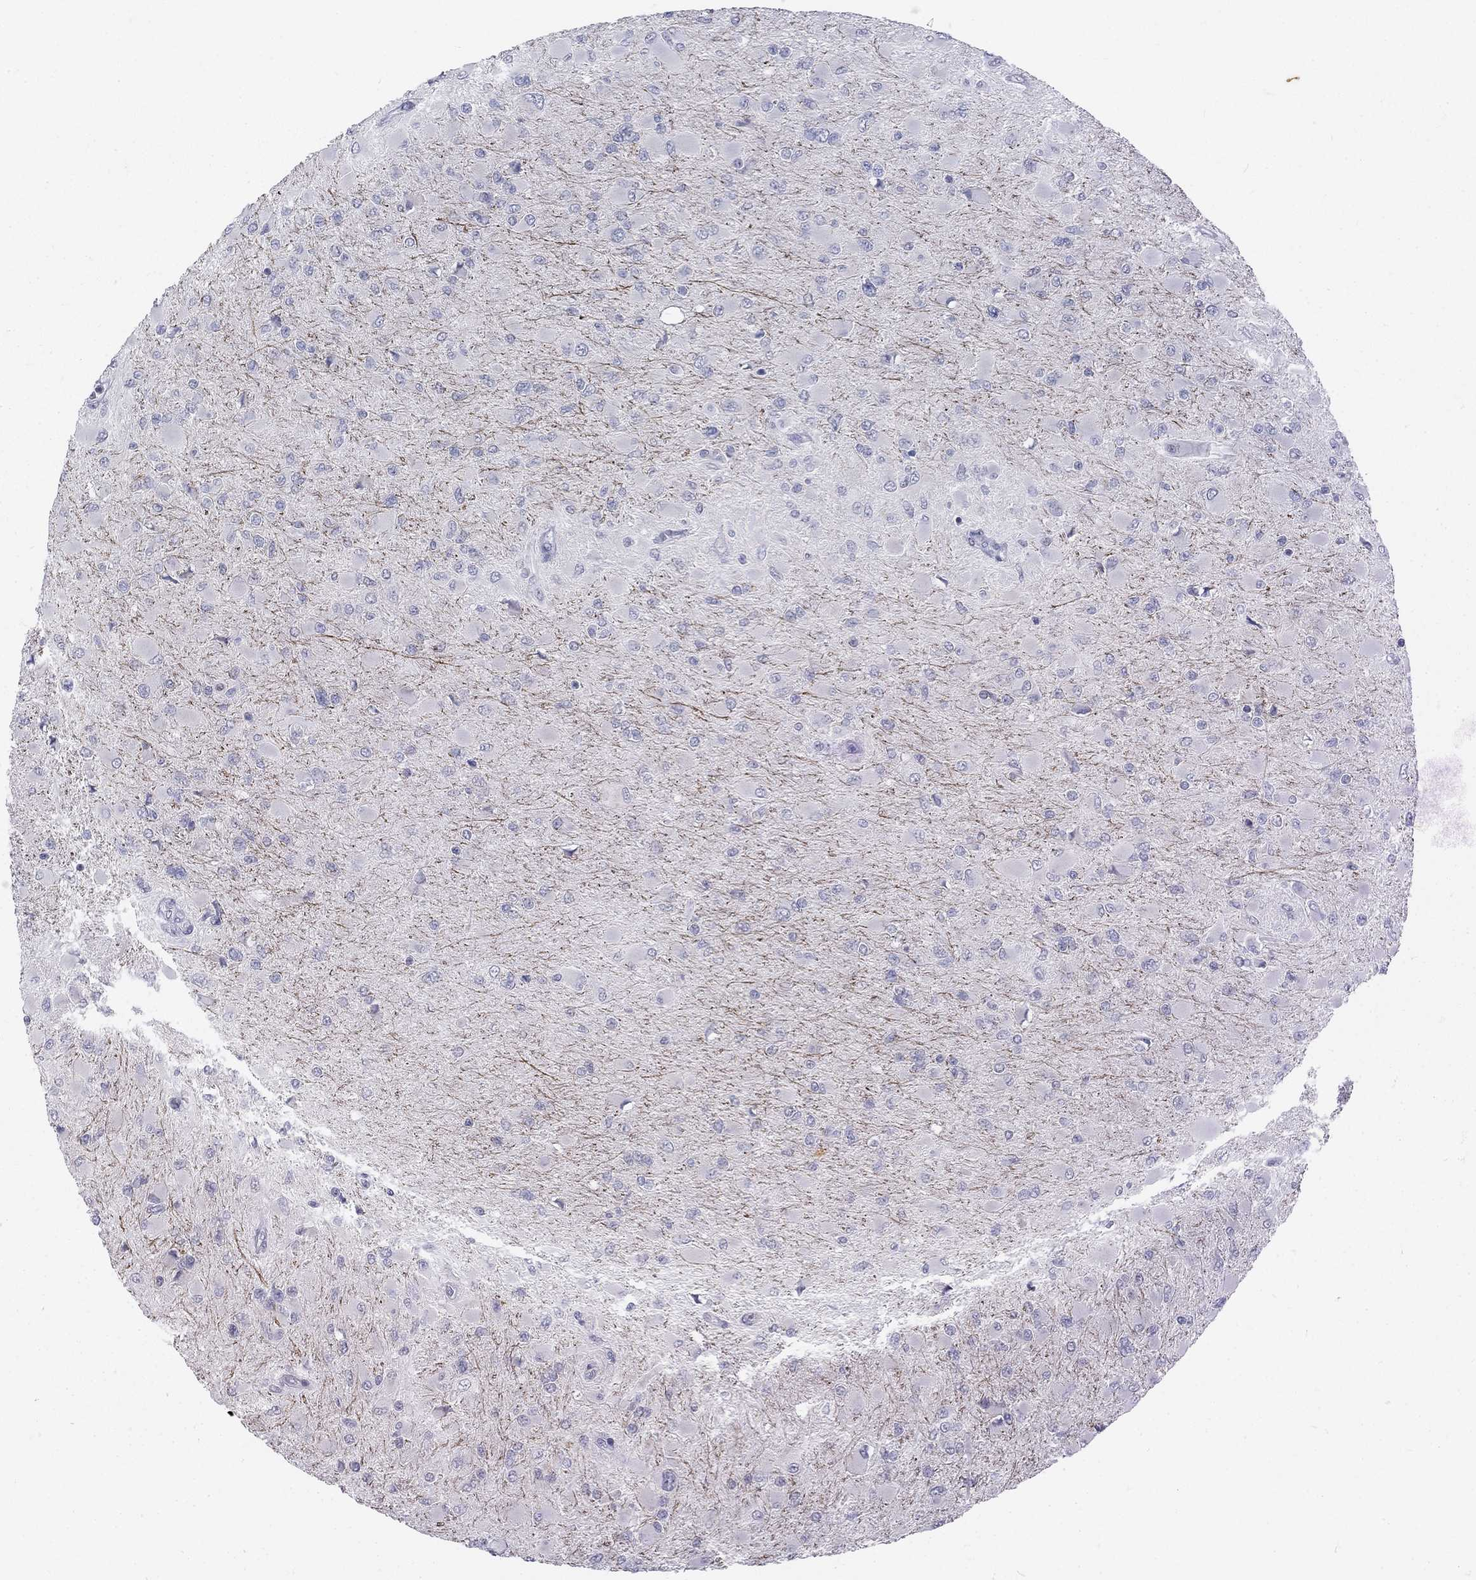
{"staining": {"intensity": "negative", "quantity": "none", "location": "none"}, "tissue": "glioma", "cell_type": "Tumor cells", "image_type": "cancer", "snomed": [{"axis": "morphology", "description": "Glioma, malignant, High grade"}, {"axis": "topography", "description": "Cerebral cortex"}], "caption": "Immunohistochemistry photomicrograph of neoplastic tissue: human malignant glioma (high-grade) stained with DAB (3,3'-diaminobenzidine) demonstrates no significant protein positivity in tumor cells. The staining is performed using DAB brown chromogen with nuclei counter-stained in using hematoxylin.", "gene": "ATP1A3", "patient": {"sex": "female", "age": 36}}